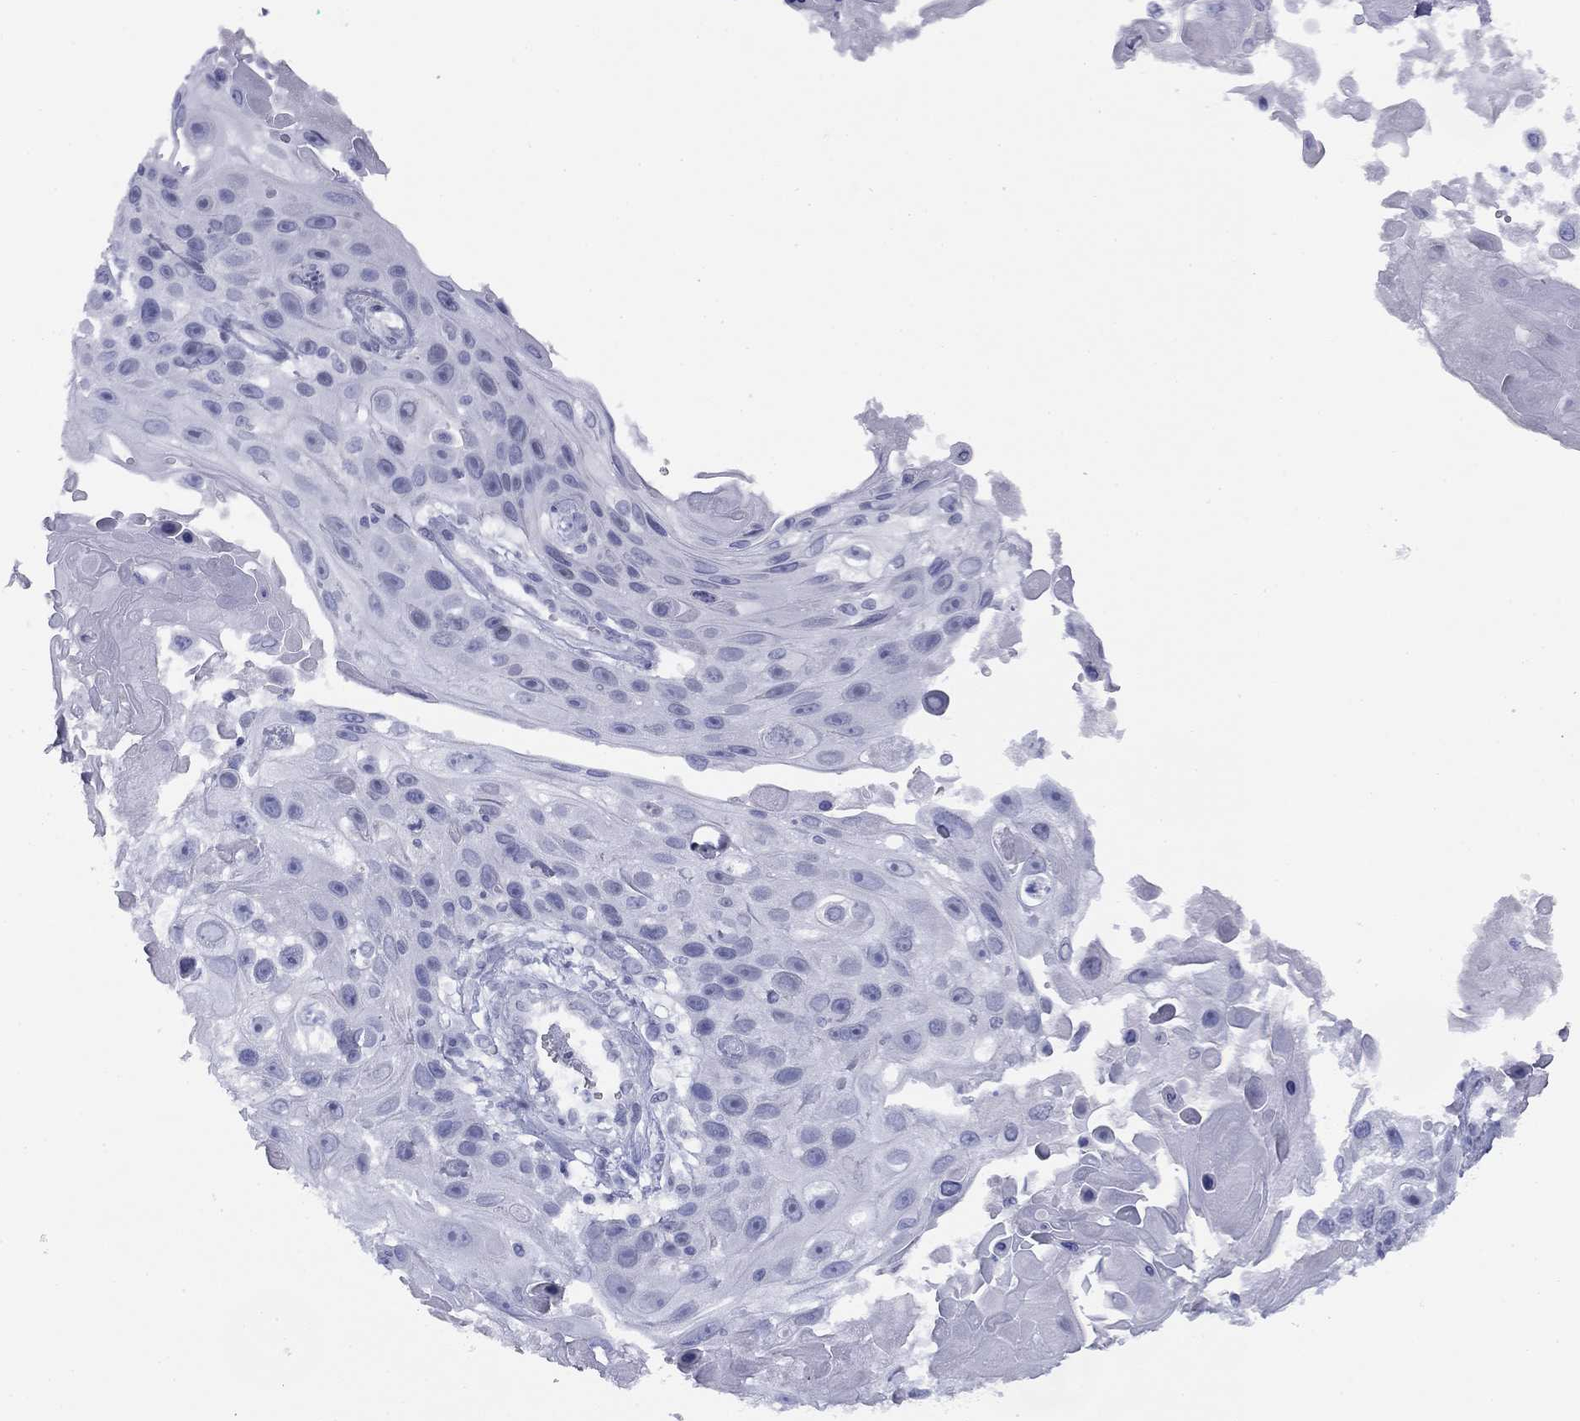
{"staining": {"intensity": "negative", "quantity": "none", "location": "none"}, "tissue": "skin cancer", "cell_type": "Tumor cells", "image_type": "cancer", "snomed": [{"axis": "morphology", "description": "Squamous cell carcinoma, NOS"}, {"axis": "topography", "description": "Skin"}], "caption": "DAB (3,3'-diaminobenzidine) immunohistochemical staining of human skin squamous cell carcinoma shows no significant expression in tumor cells. (DAB (3,3'-diaminobenzidine) immunohistochemistry visualized using brightfield microscopy, high magnification).", "gene": "TIGD4", "patient": {"sex": "male", "age": 82}}